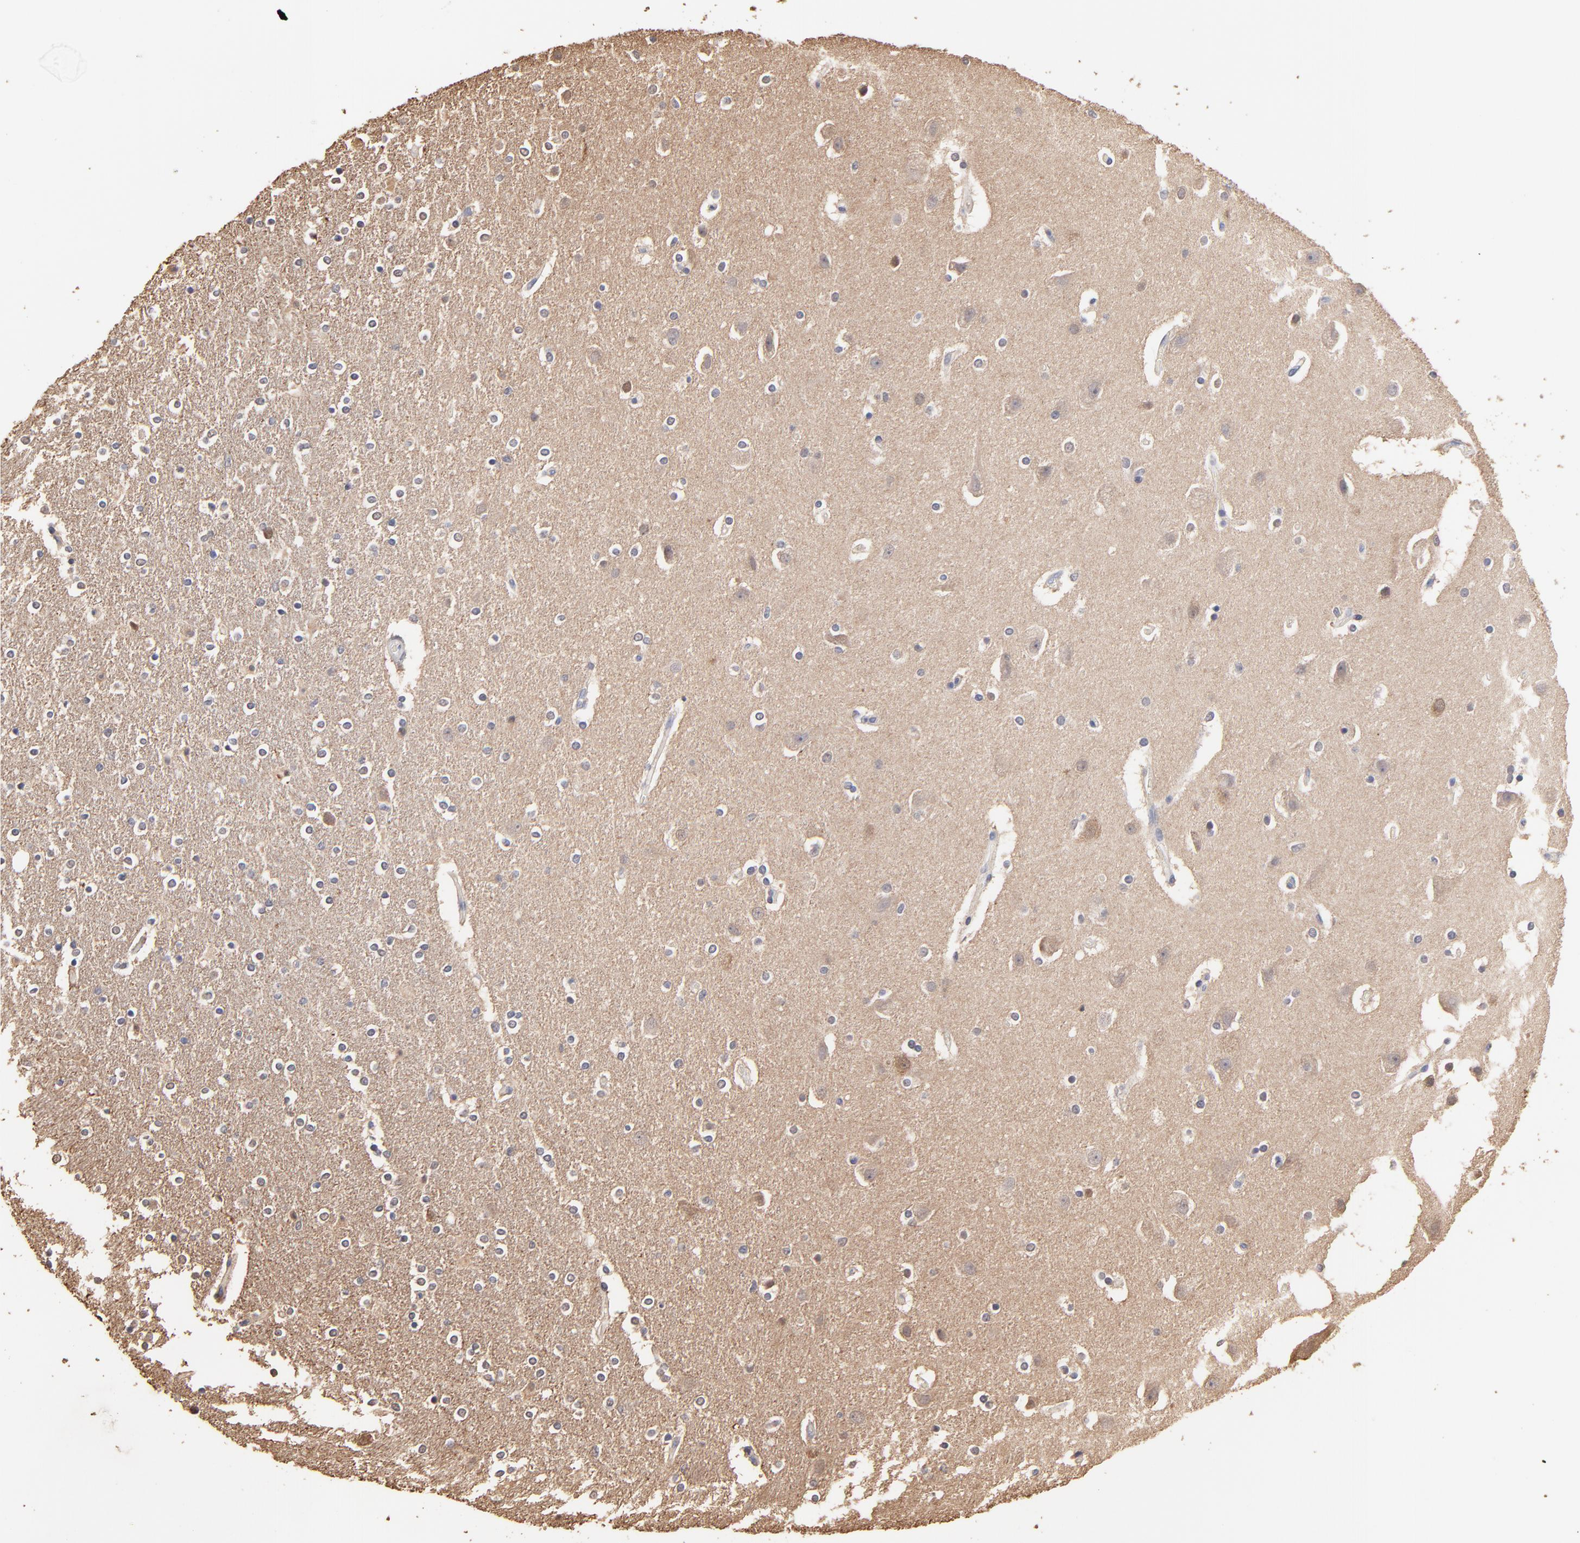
{"staining": {"intensity": "negative", "quantity": "none", "location": "none"}, "tissue": "caudate", "cell_type": "Glial cells", "image_type": "normal", "snomed": [{"axis": "morphology", "description": "Normal tissue, NOS"}, {"axis": "topography", "description": "Lateral ventricle wall"}], "caption": "A photomicrograph of caudate stained for a protein shows no brown staining in glial cells.", "gene": "BIRC5", "patient": {"sex": "female", "age": 54}}